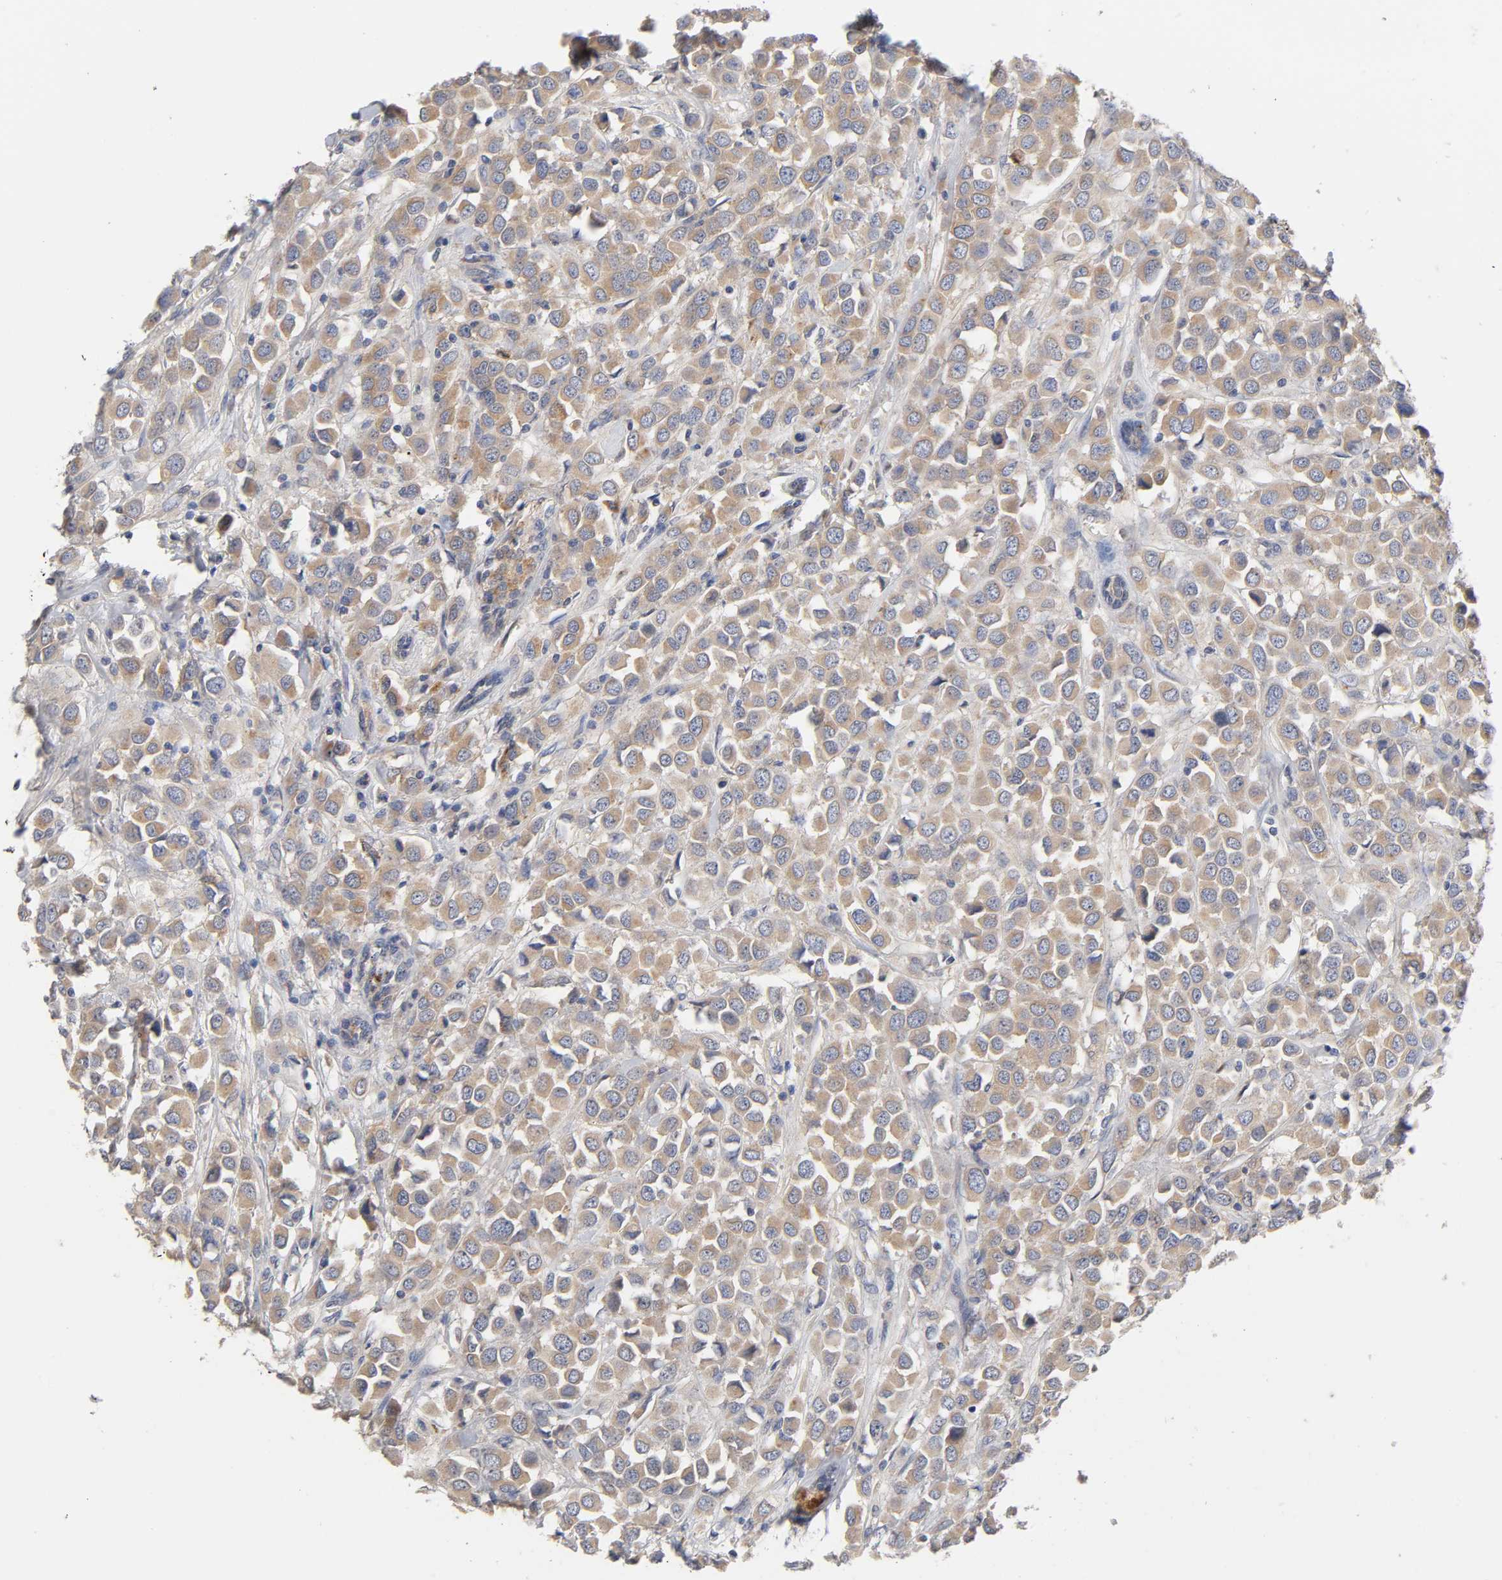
{"staining": {"intensity": "moderate", "quantity": ">75%", "location": "cytoplasmic/membranous"}, "tissue": "breast cancer", "cell_type": "Tumor cells", "image_type": "cancer", "snomed": [{"axis": "morphology", "description": "Duct carcinoma"}, {"axis": "topography", "description": "Breast"}], "caption": "Human breast cancer (infiltrating ductal carcinoma) stained for a protein (brown) shows moderate cytoplasmic/membranous positive expression in approximately >75% of tumor cells.", "gene": "C17orf75", "patient": {"sex": "female", "age": 61}}